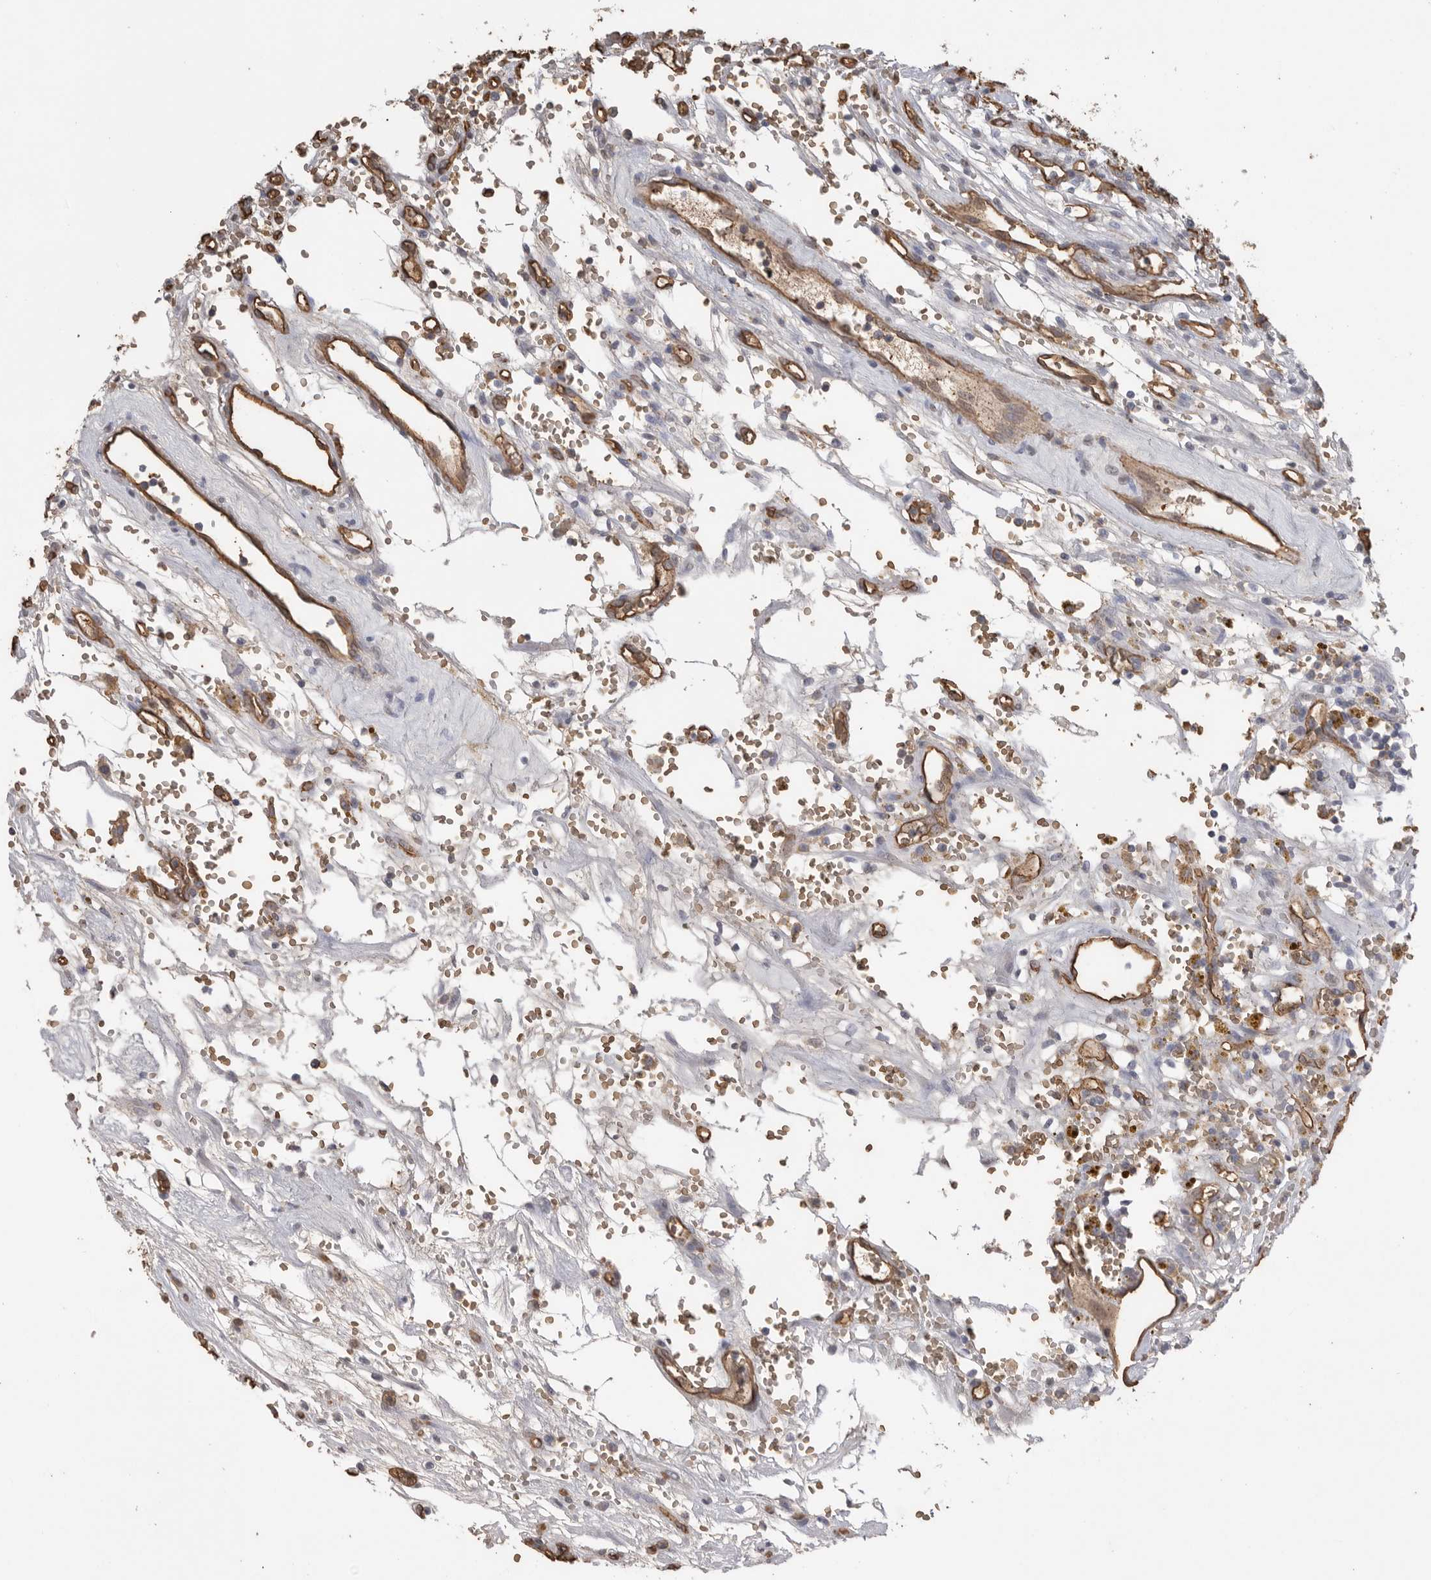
{"staining": {"intensity": "weak", "quantity": "<25%", "location": "cytoplasmic/membranous"}, "tissue": "renal cancer", "cell_type": "Tumor cells", "image_type": "cancer", "snomed": [{"axis": "morphology", "description": "Adenocarcinoma, NOS"}, {"axis": "topography", "description": "Kidney"}], "caption": "This is an immunohistochemistry image of renal cancer. There is no expression in tumor cells.", "gene": "IL27", "patient": {"sex": "female", "age": 57}}